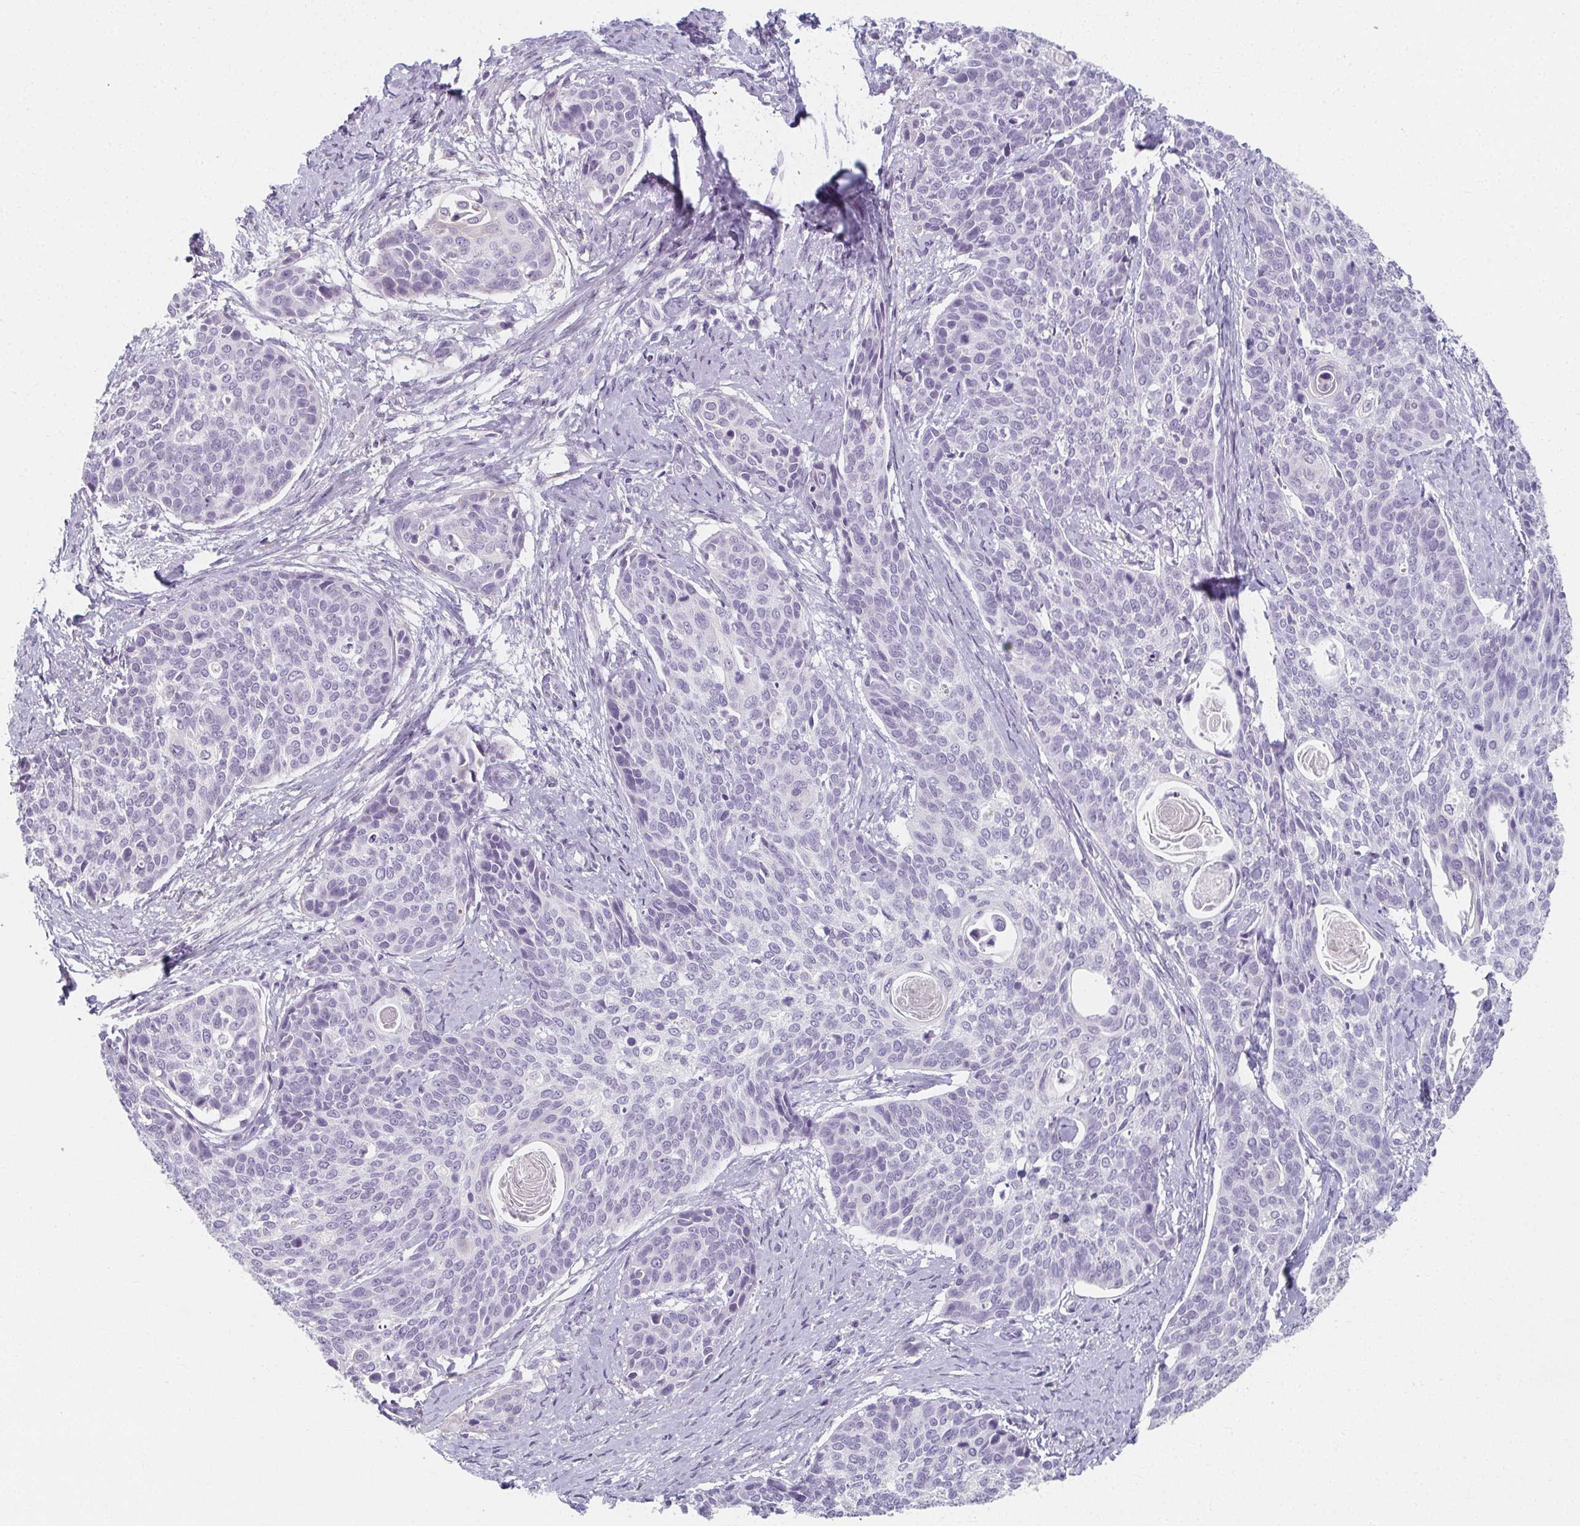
{"staining": {"intensity": "negative", "quantity": "none", "location": "none"}, "tissue": "cervical cancer", "cell_type": "Tumor cells", "image_type": "cancer", "snomed": [{"axis": "morphology", "description": "Squamous cell carcinoma, NOS"}, {"axis": "topography", "description": "Cervix"}], "caption": "High magnification brightfield microscopy of cervical cancer stained with DAB (brown) and counterstained with hematoxylin (blue): tumor cells show no significant expression.", "gene": "CAMKV", "patient": {"sex": "female", "age": 69}}